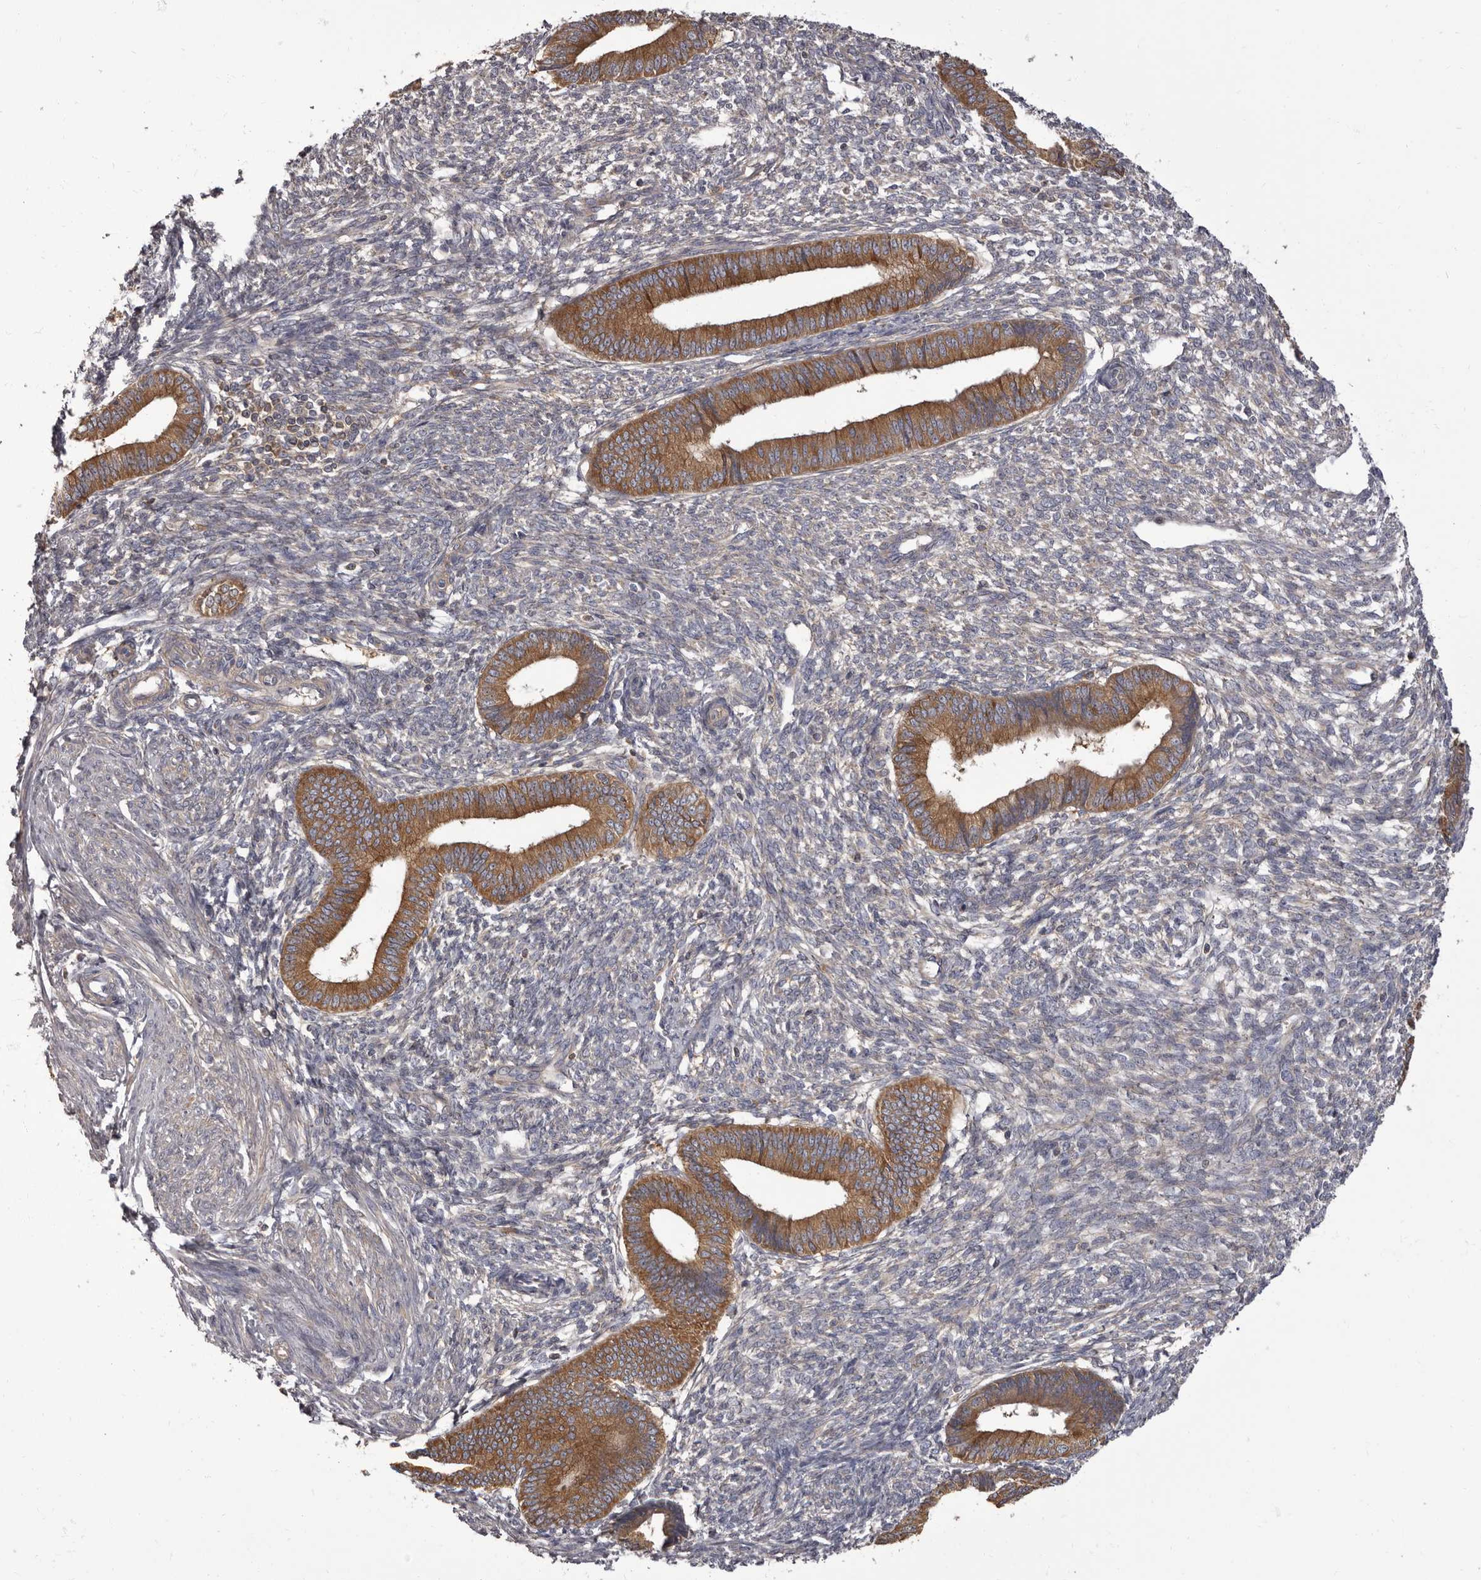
{"staining": {"intensity": "negative", "quantity": "none", "location": "none"}, "tissue": "endometrium", "cell_type": "Cells in endometrial stroma", "image_type": "normal", "snomed": [{"axis": "morphology", "description": "Normal tissue, NOS"}, {"axis": "topography", "description": "Endometrium"}], "caption": "Immunohistochemistry (IHC) photomicrograph of normal human endometrium stained for a protein (brown), which displays no staining in cells in endometrial stroma. The staining was performed using DAB to visualize the protein expression in brown, while the nuclei were stained in blue with hematoxylin (Magnification: 20x).", "gene": "APEH", "patient": {"sex": "female", "age": 46}}